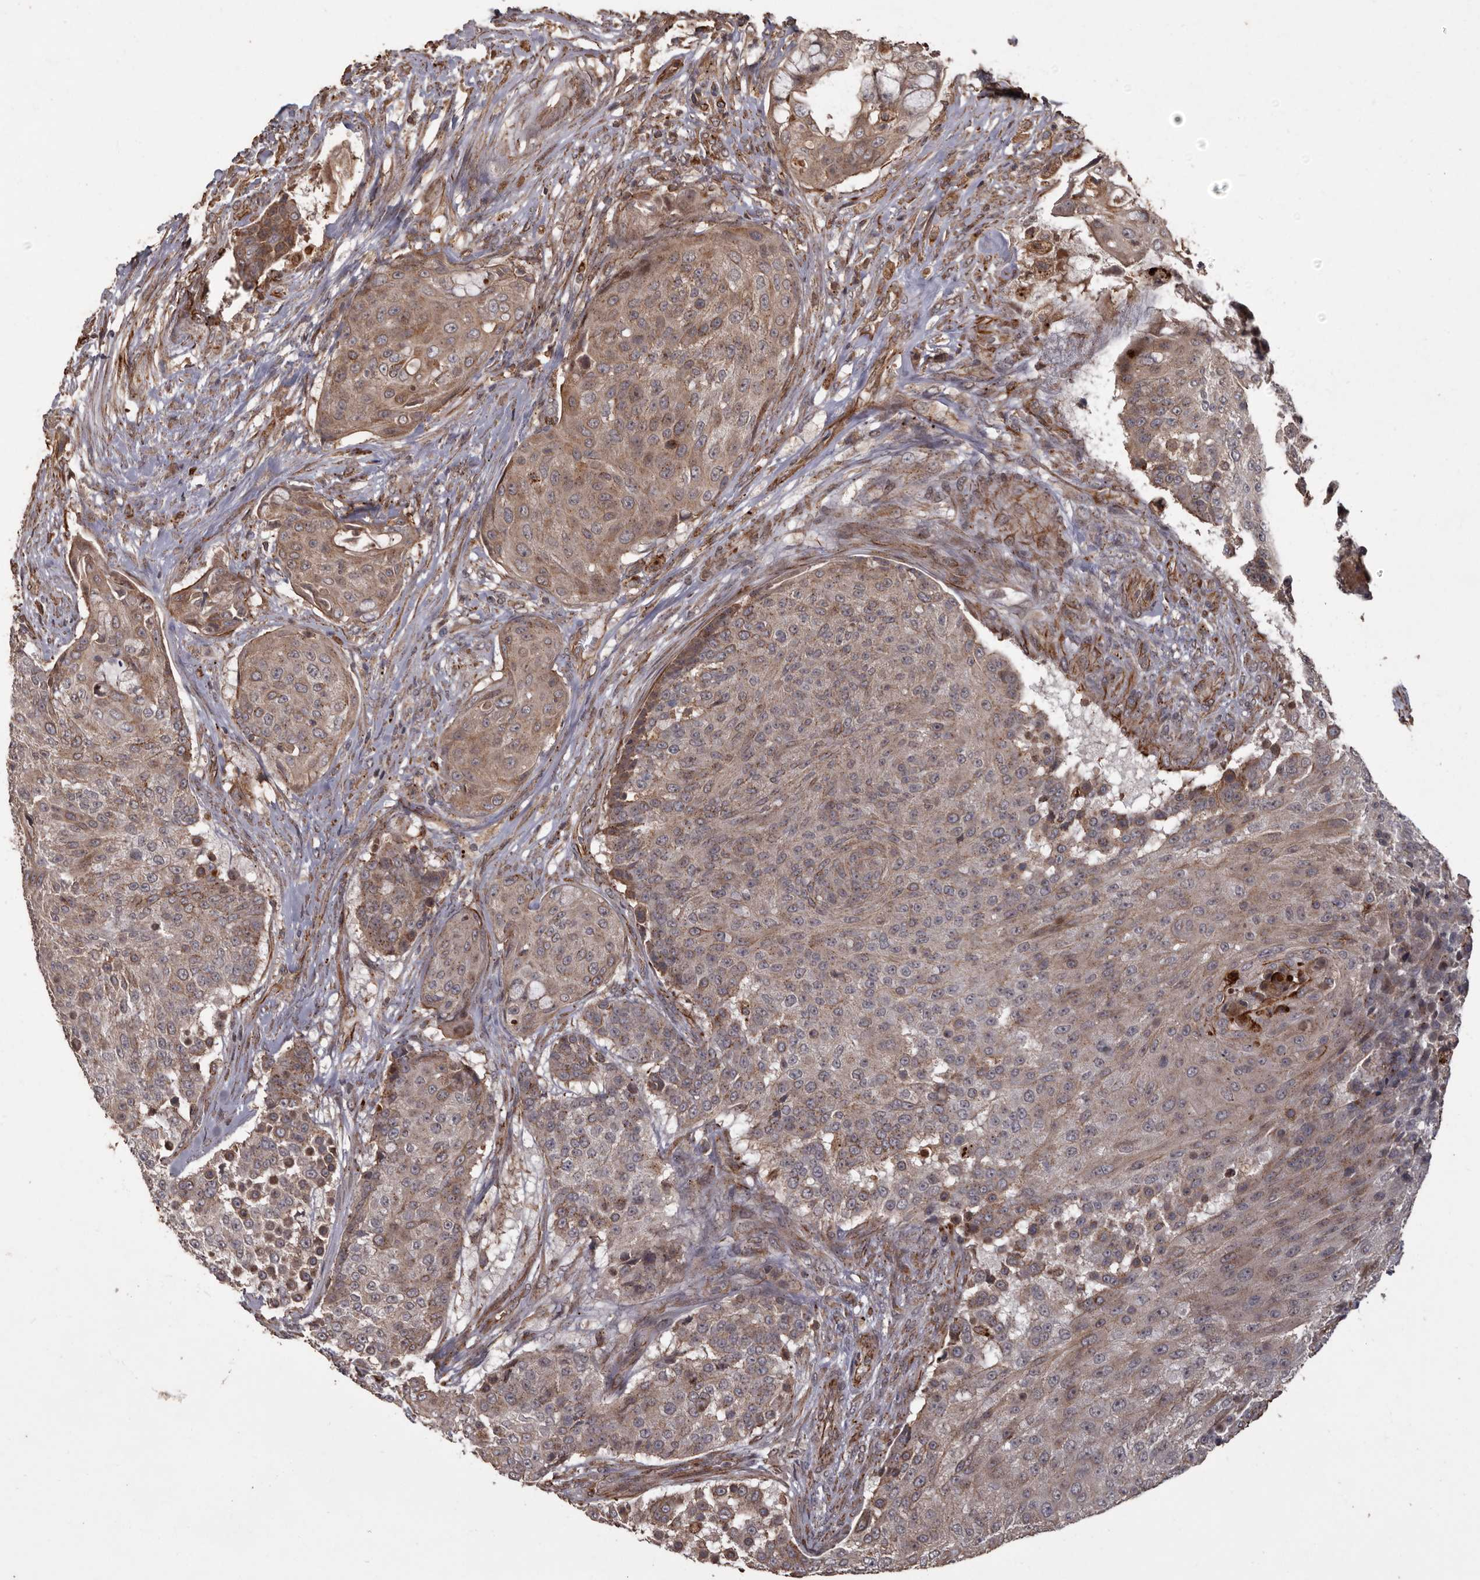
{"staining": {"intensity": "weak", "quantity": ">75%", "location": "cytoplasmic/membranous"}, "tissue": "urothelial cancer", "cell_type": "Tumor cells", "image_type": "cancer", "snomed": [{"axis": "morphology", "description": "Urothelial carcinoma, High grade"}, {"axis": "topography", "description": "Urinary bladder"}], "caption": "Immunohistochemistry (IHC) histopathology image of neoplastic tissue: human urothelial cancer stained using immunohistochemistry exhibits low levels of weak protein expression localized specifically in the cytoplasmic/membranous of tumor cells, appearing as a cytoplasmic/membranous brown color.", "gene": "BRAT1", "patient": {"sex": "female", "age": 63}}